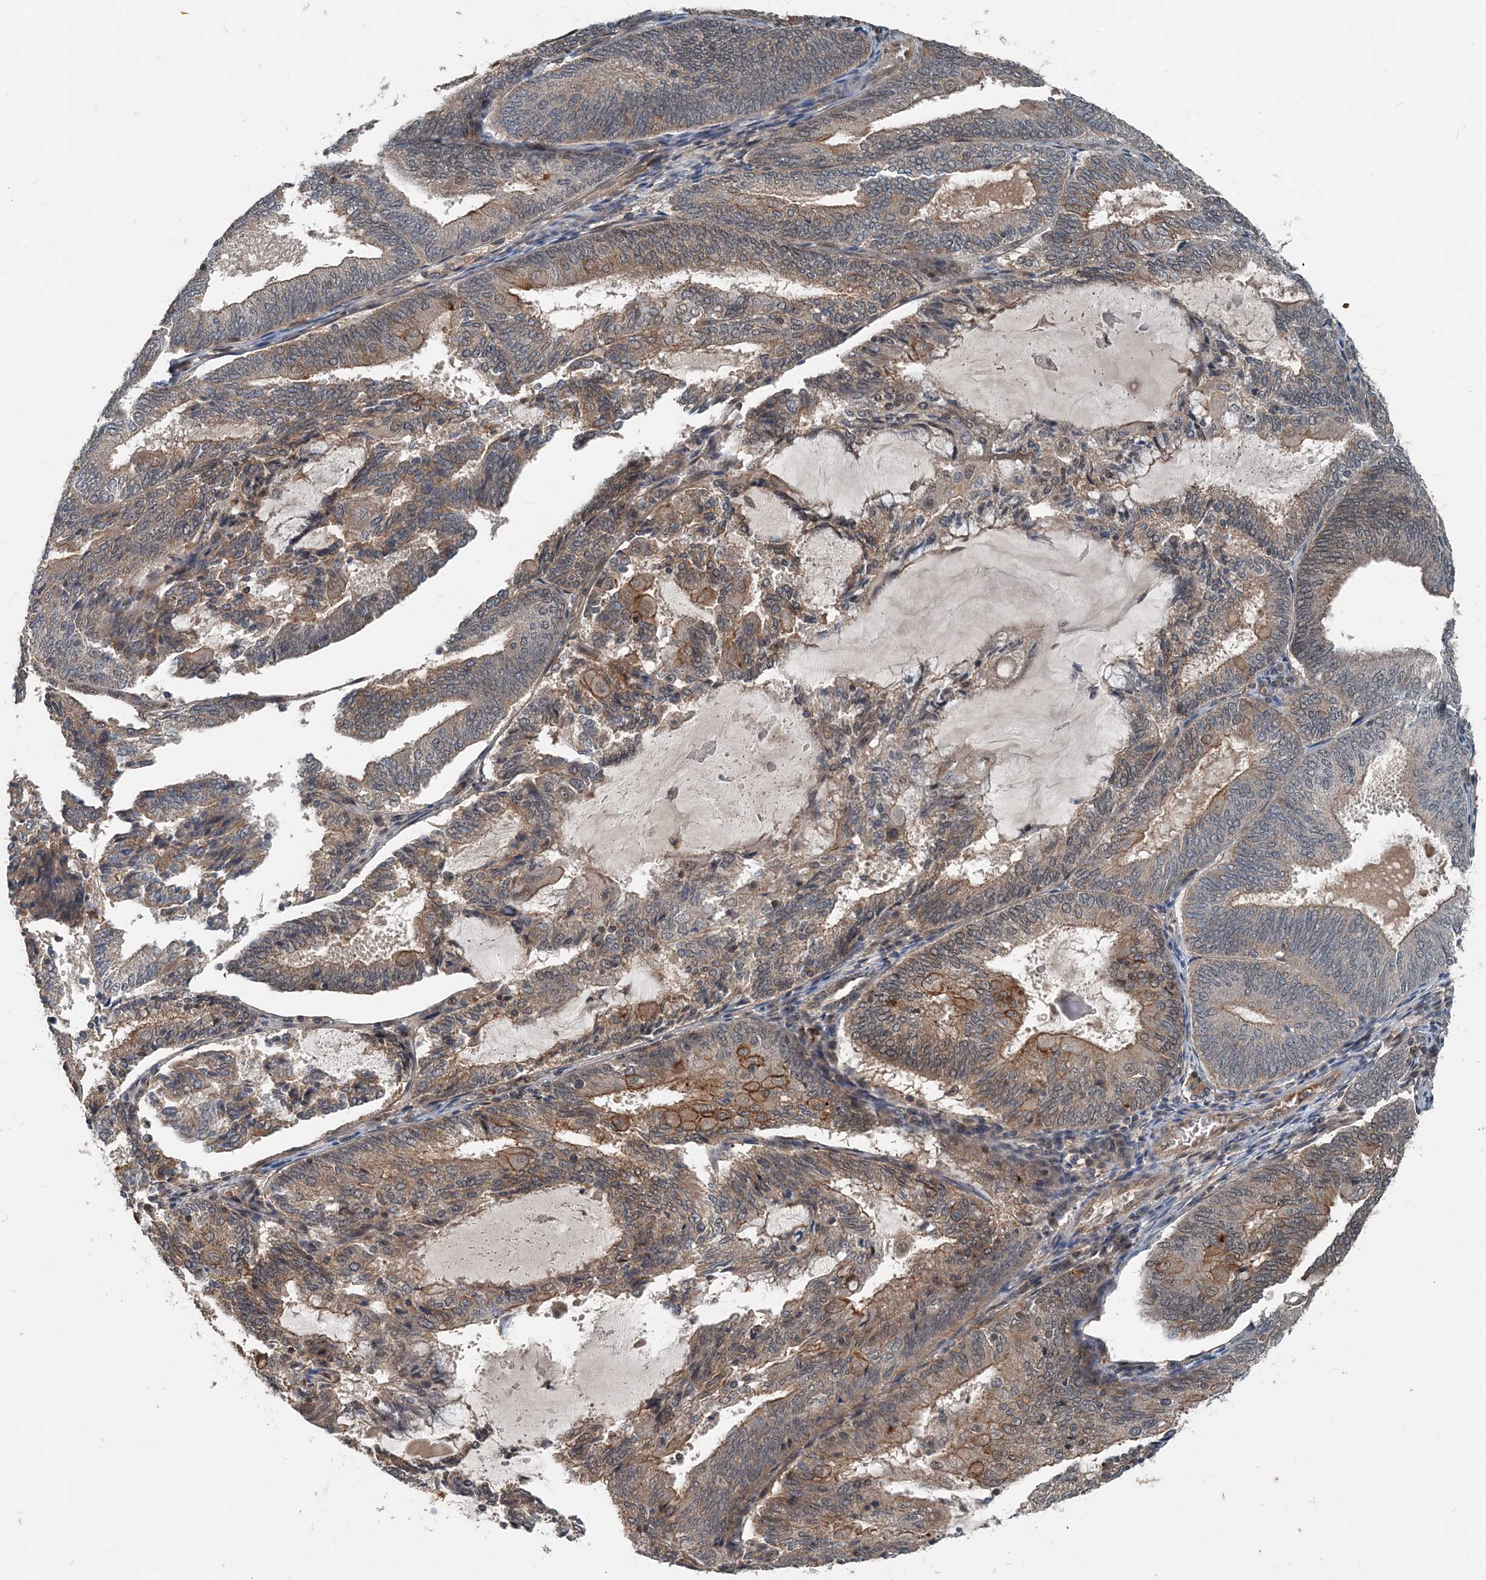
{"staining": {"intensity": "moderate", "quantity": ">75%", "location": "cytoplasmic/membranous"}, "tissue": "endometrial cancer", "cell_type": "Tumor cells", "image_type": "cancer", "snomed": [{"axis": "morphology", "description": "Adenocarcinoma, NOS"}, {"axis": "topography", "description": "Endometrium"}], "caption": "An image of human adenocarcinoma (endometrial) stained for a protein reveals moderate cytoplasmic/membranous brown staining in tumor cells.", "gene": "SMPD3", "patient": {"sex": "female", "age": 81}}